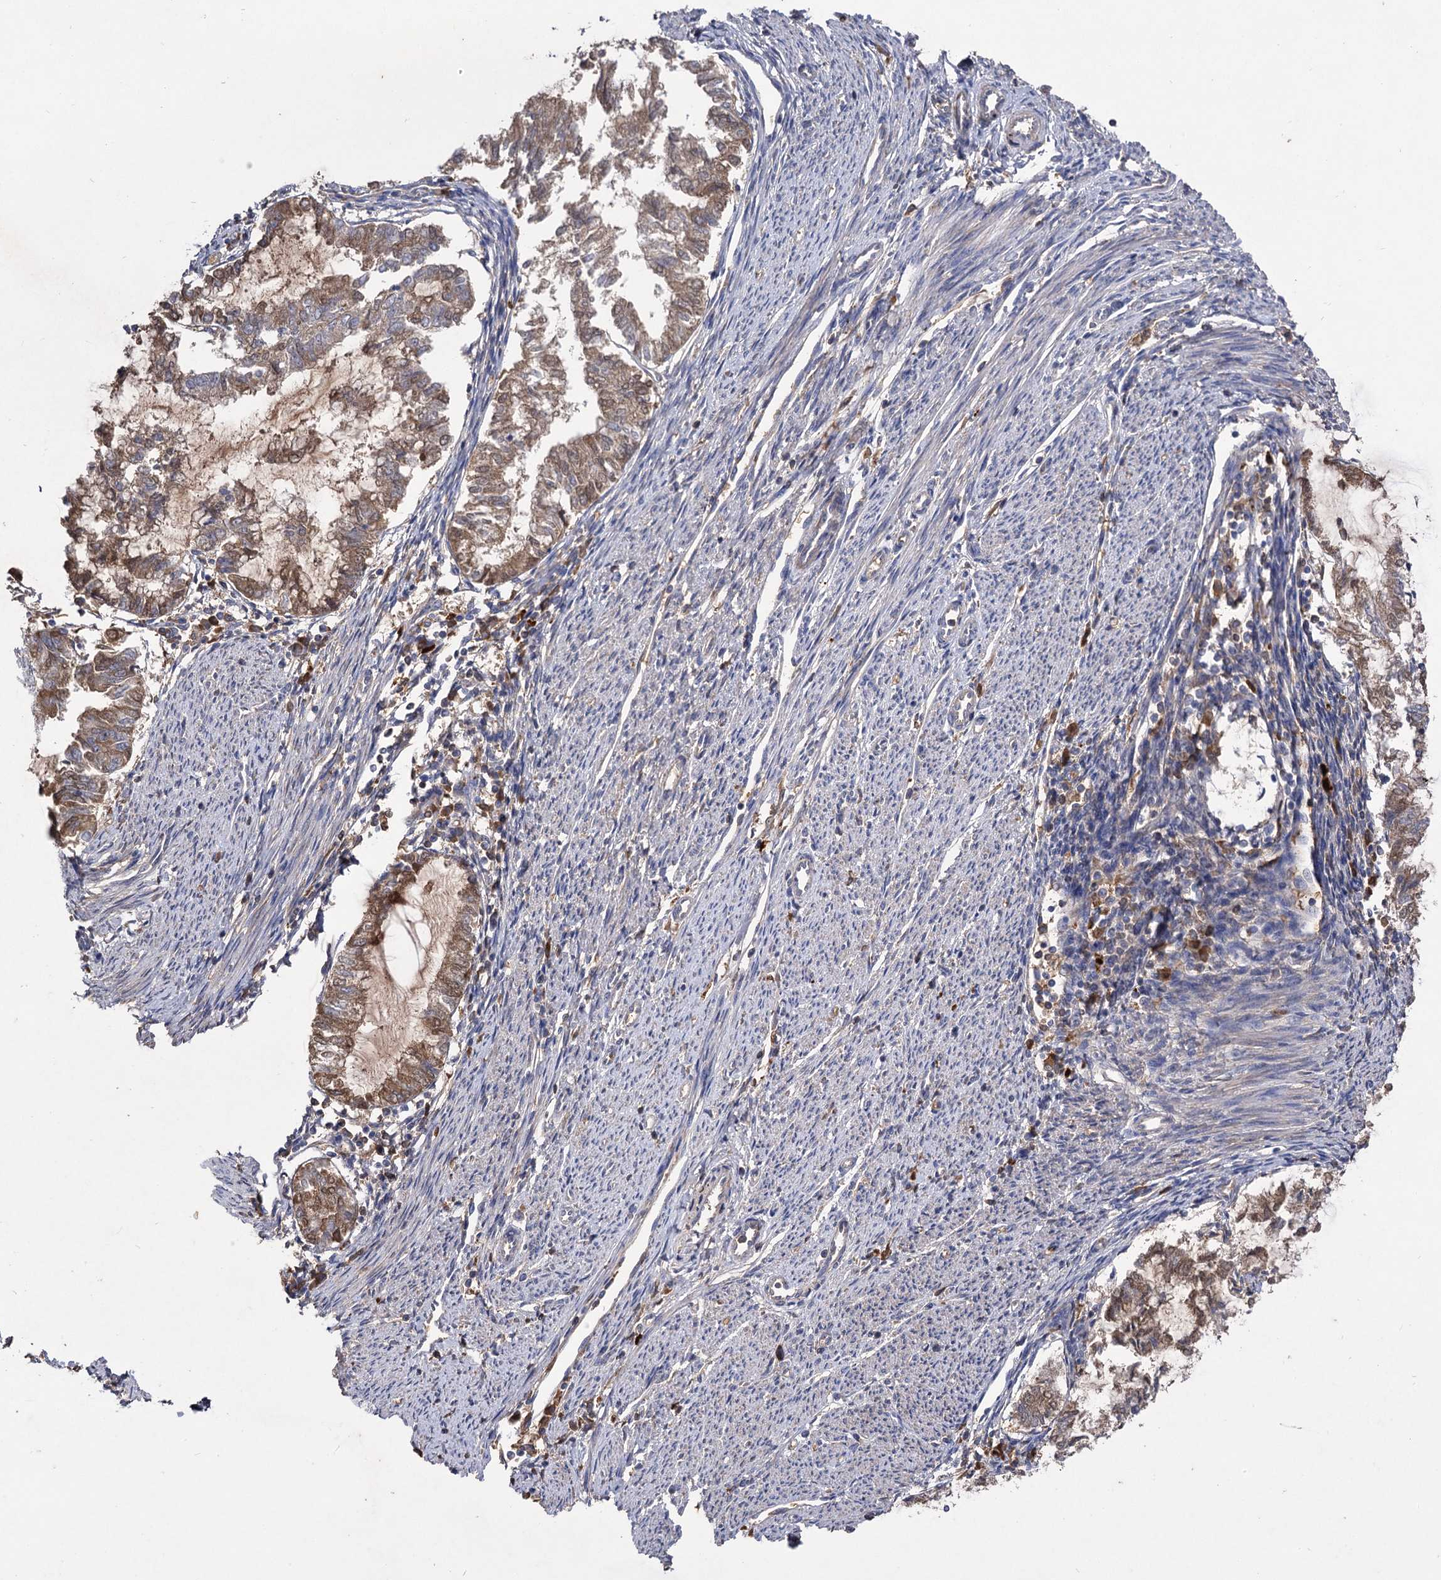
{"staining": {"intensity": "moderate", "quantity": "25%-75%", "location": "cytoplasmic/membranous"}, "tissue": "endometrial cancer", "cell_type": "Tumor cells", "image_type": "cancer", "snomed": [{"axis": "morphology", "description": "Adenocarcinoma, NOS"}, {"axis": "topography", "description": "Endometrium"}], "caption": "Immunohistochemistry (IHC) (DAB (3,3'-diaminobenzidine)) staining of human endometrial cancer (adenocarcinoma) shows moderate cytoplasmic/membranous protein positivity in about 25%-75% of tumor cells.", "gene": "USP50", "patient": {"sex": "female", "age": 79}}